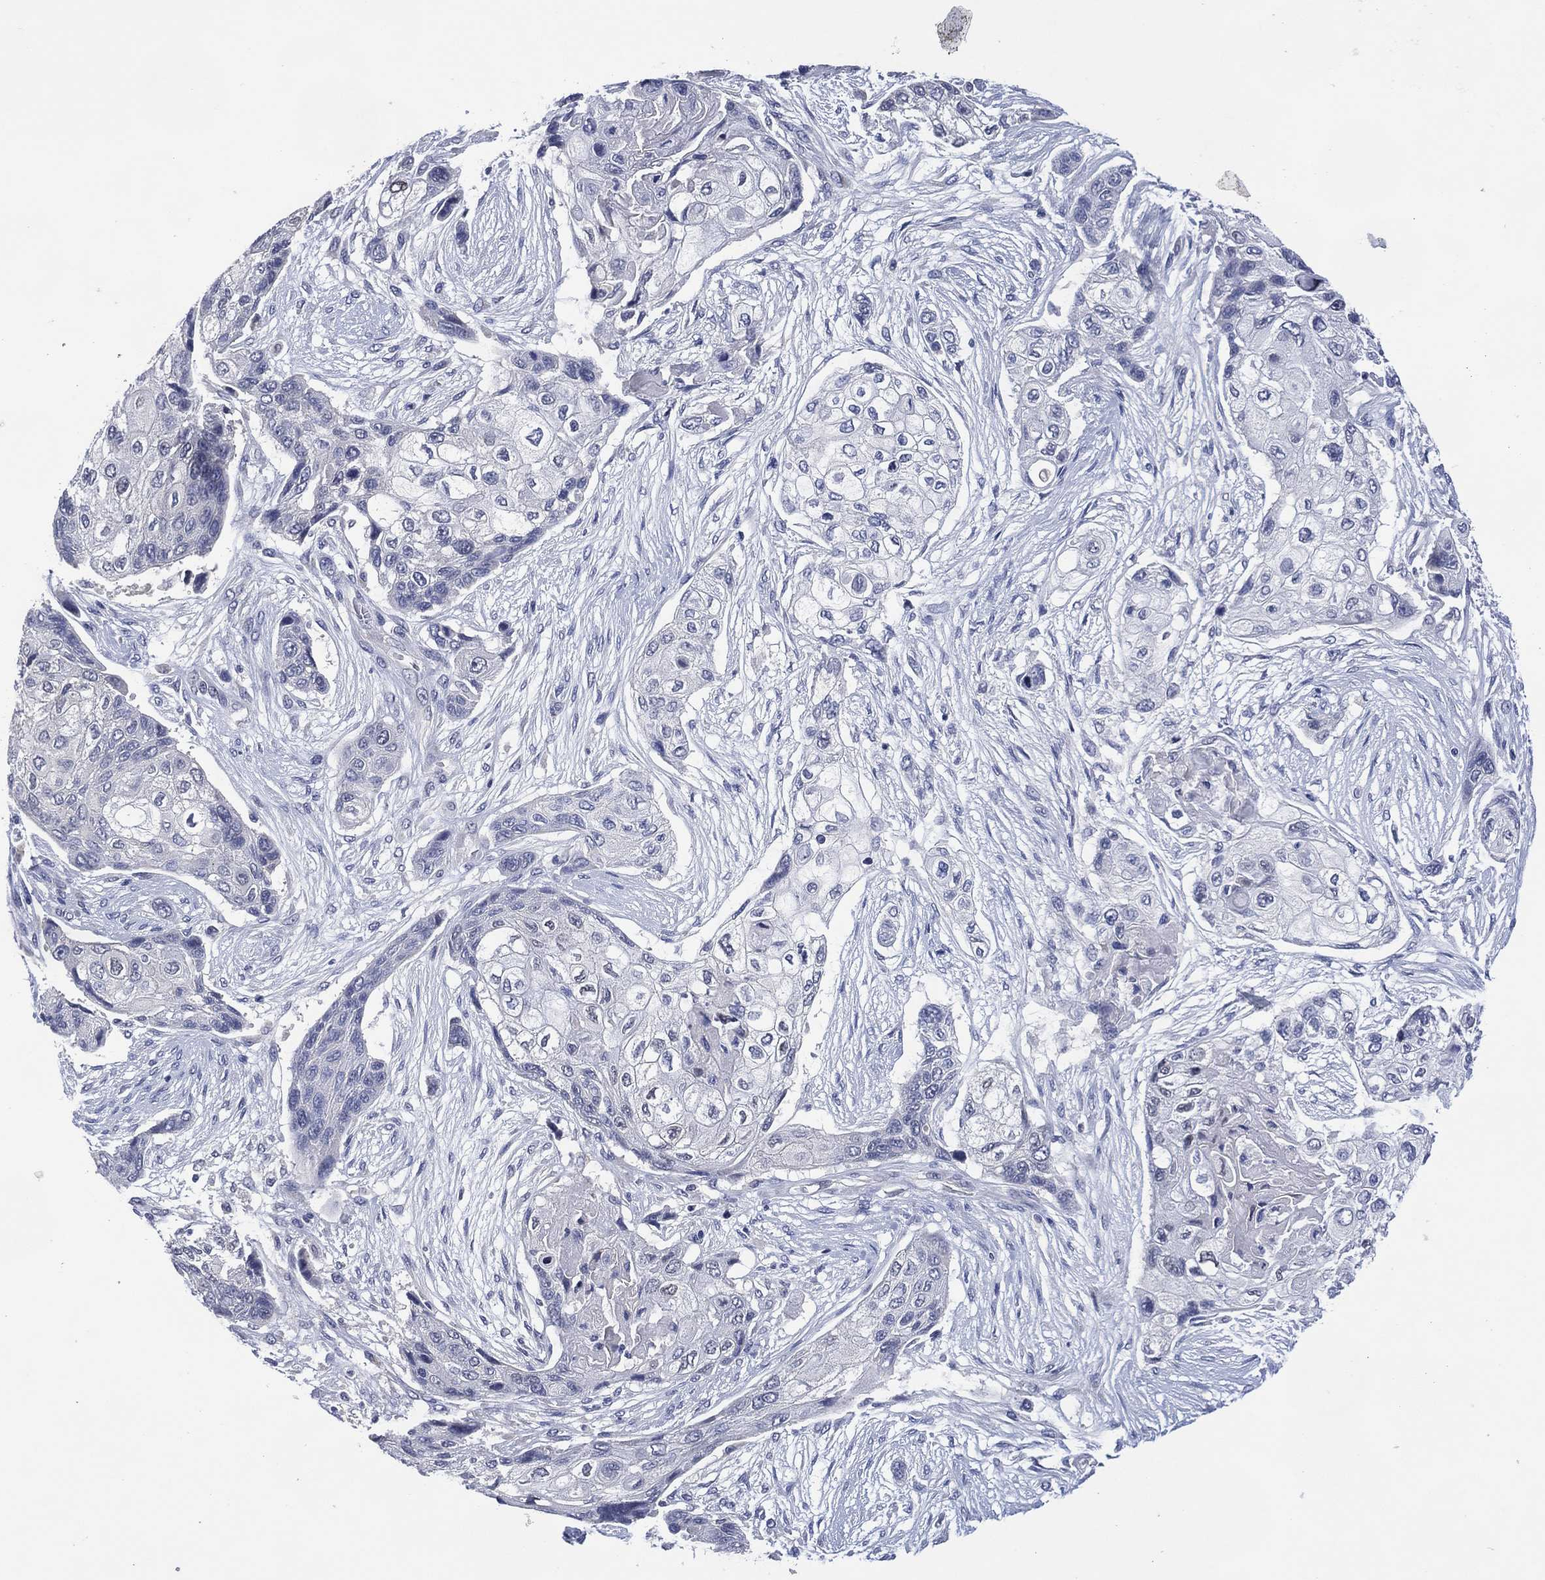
{"staining": {"intensity": "negative", "quantity": "none", "location": "none"}, "tissue": "lung cancer", "cell_type": "Tumor cells", "image_type": "cancer", "snomed": [{"axis": "morphology", "description": "Squamous cell carcinoma, NOS"}, {"axis": "topography", "description": "Lung"}], "caption": "A histopathology image of human lung cancer (squamous cell carcinoma) is negative for staining in tumor cells.", "gene": "USP26", "patient": {"sex": "male", "age": 69}}